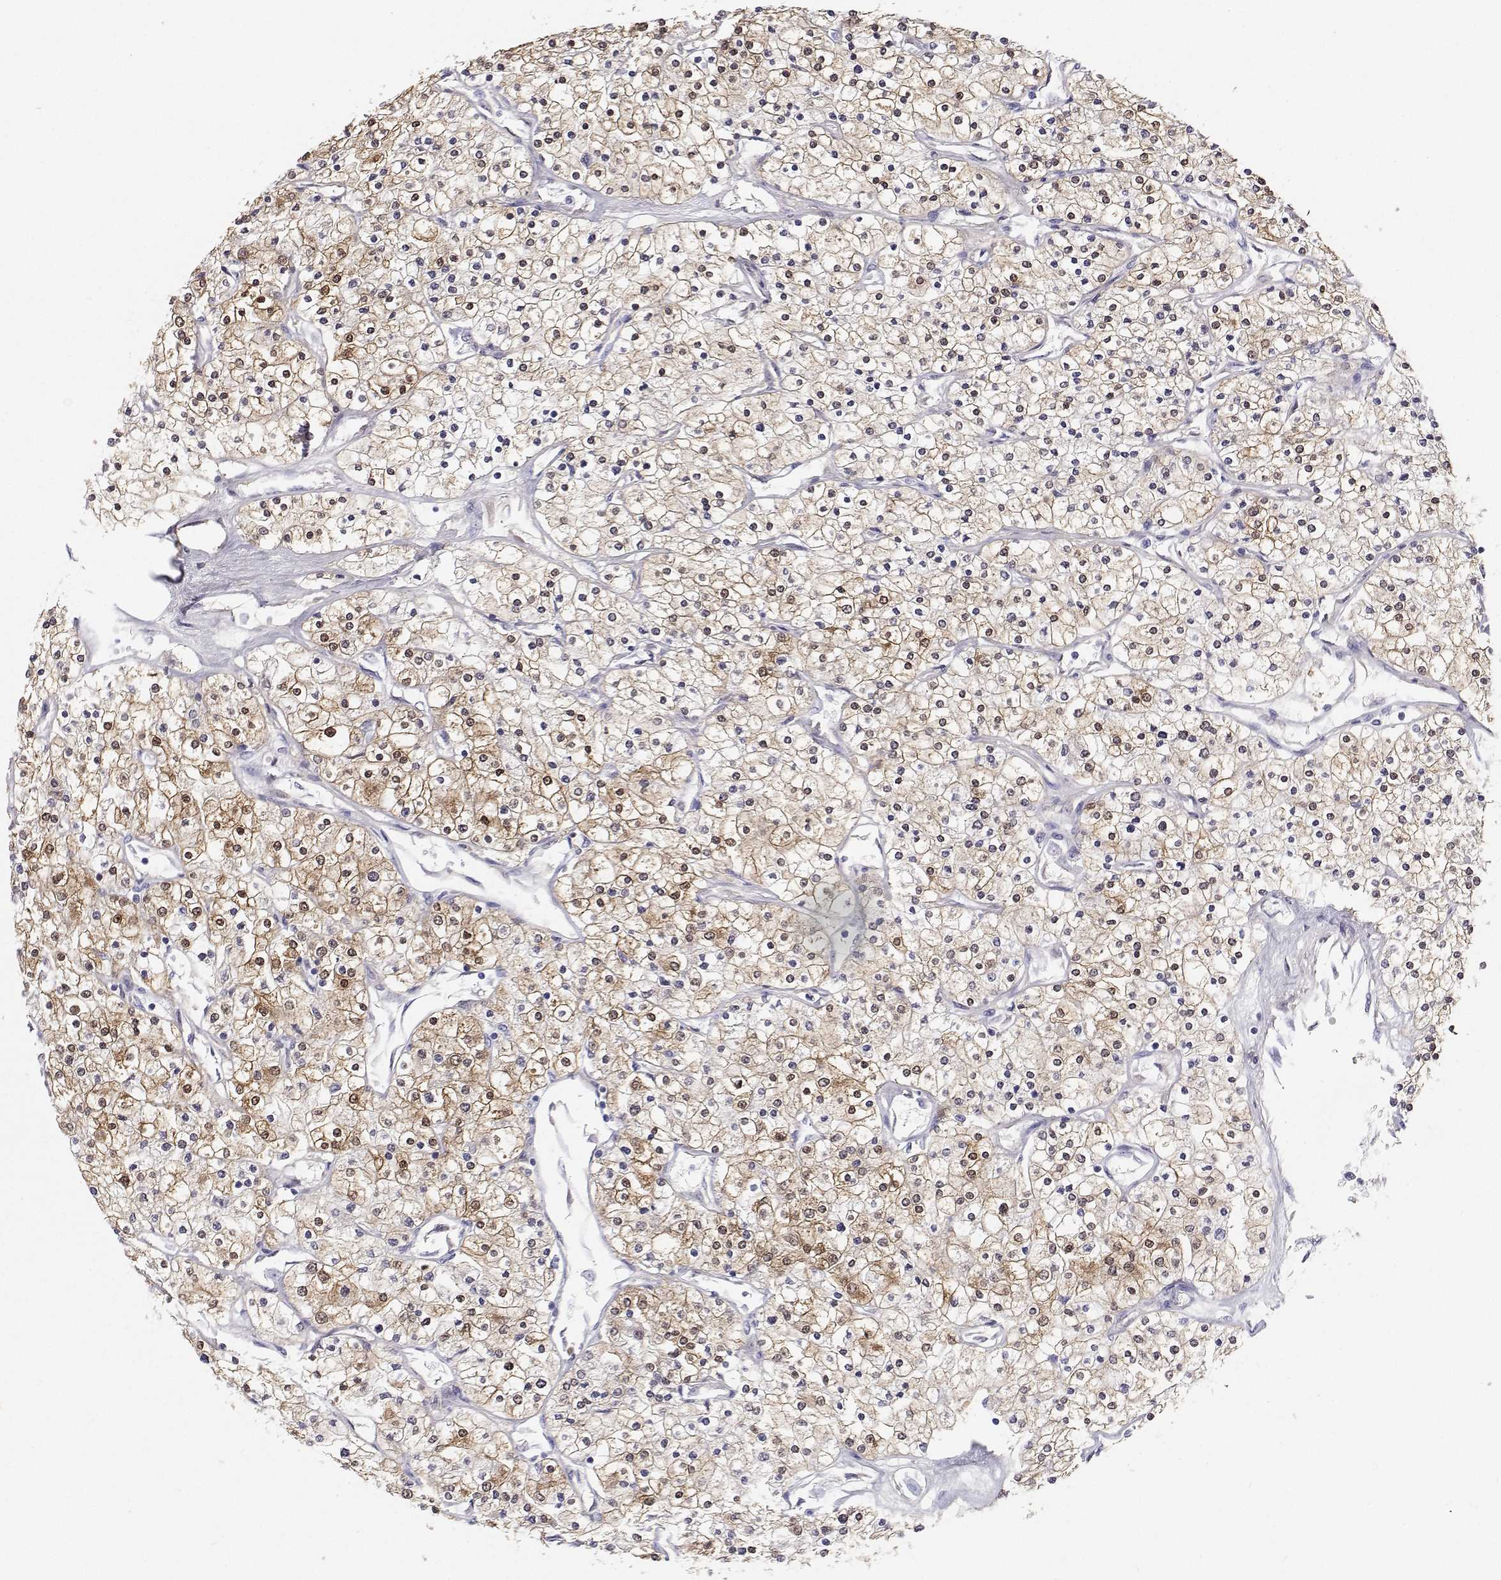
{"staining": {"intensity": "moderate", "quantity": ">75%", "location": "cytoplasmic/membranous,nuclear"}, "tissue": "renal cancer", "cell_type": "Tumor cells", "image_type": "cancer", "snomed": [{"axis": "morphology", "description": "Adenocarcinoma, NOS"}, {"axis": "topography", "description": "Kidney"}], "caption": "Immunohistochemistry (IHC) (DAB) staining of adenocarcinoma (renal) shows moderate cytoplasmic/membranous and nuclear protein expression in about >75% of tumor cells.", "gene": "BHMT", "patient": {"sex": "male", "age": 80}}